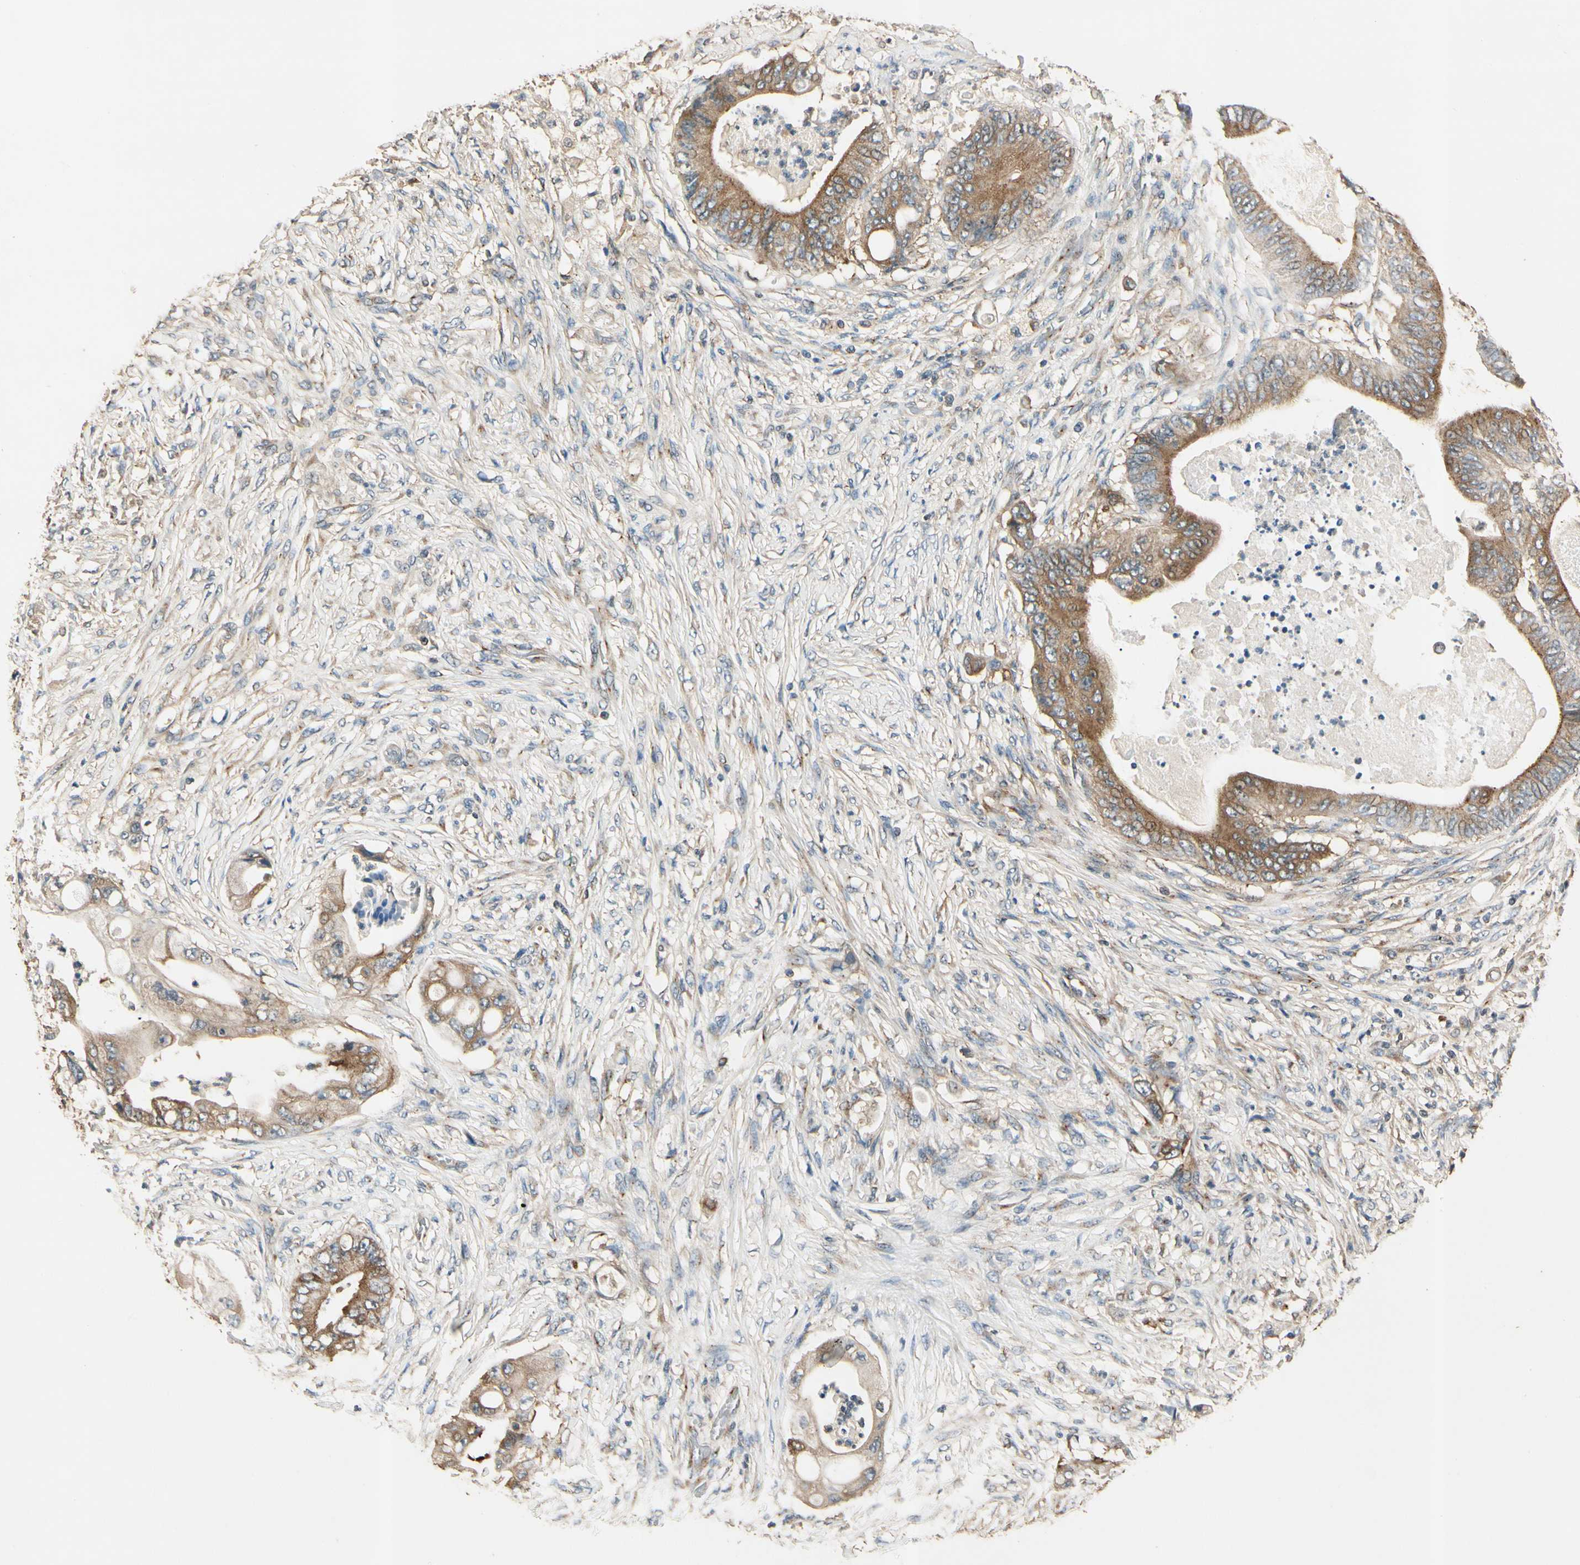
{"staining": {"intensity": "moderate", "quantity": ">75%", "location": "cytoplasmic/membranous"}, "tissue": "stomach cancer", "cell_type": "Tumor cells", "image_type": "cancer", "snomed": [{"axis": "morphology", "description": "Adenocarcinoma, NOS"}, {"axis": "topography", "description": "Stomach"}], "caption": "Stomach cancer (adenocarcinoma) tissue shows moderate cytoplasmic/membranous expression in about >75% of tumor cells", "gene": "AKAP9", "patient": {"sex": "female", "age": 73}}